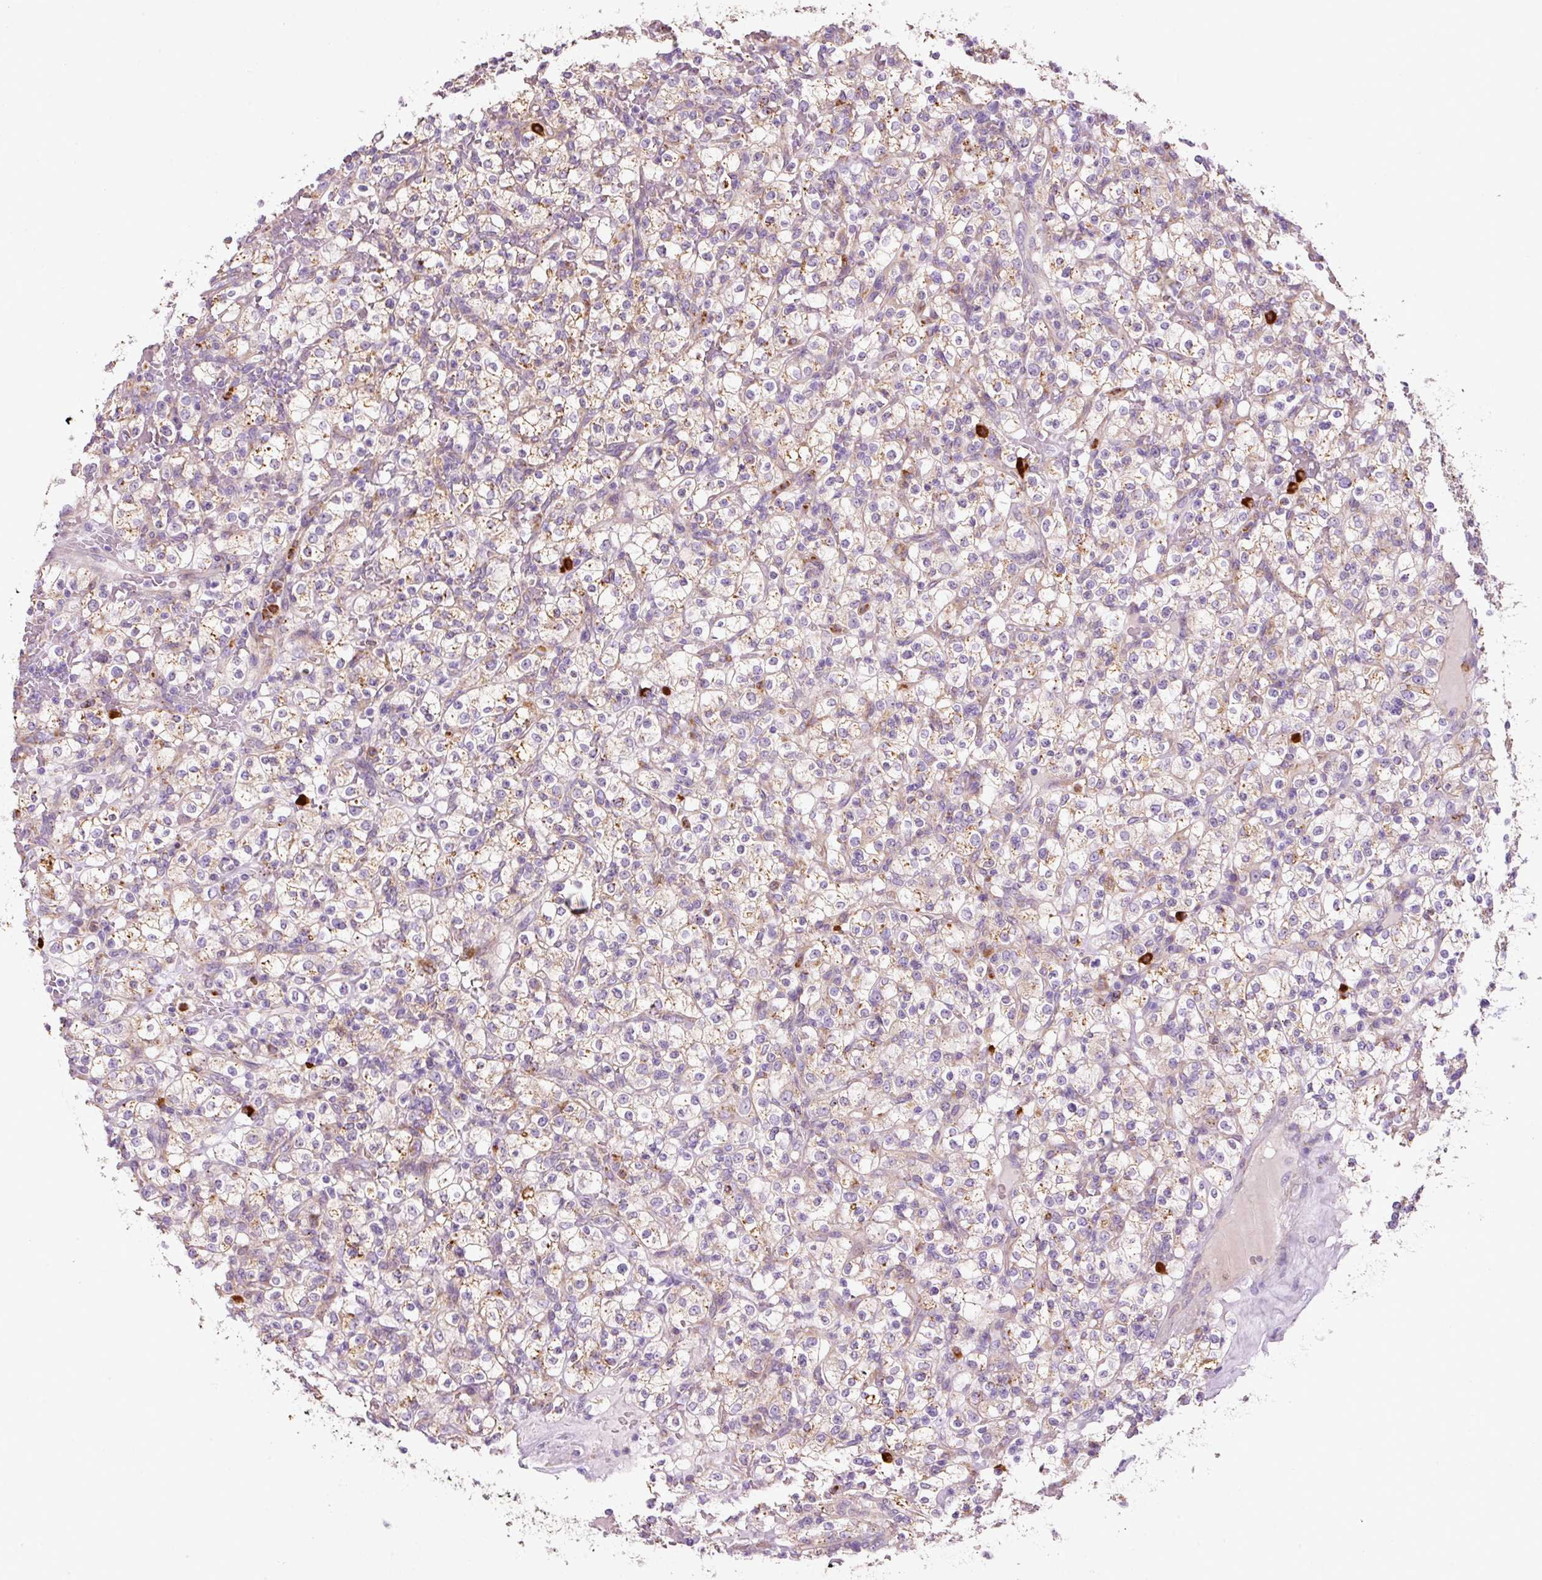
{"staining": {"intensity": "moderate", "quantity": "25%-75%", "location": "cytoplasmic/membranous"}, "tissue": "renal cancer", "cell_type": "Tumor cells", "image_type": "cancer", "snomed": [{"axis": "morphology", "description": "Normal tissue, NOS"}, {"axis": "morphology", "description": "Adenocarcinoma, NOS"}, {"axis": "topography", "description": "Kidney"}], "caption": "This histopathology image exhibits immunohistochemistry (IHC) staining of human renal cancer, with medium moderate cytoplasmic/membranous positivity in about 25%-75% of tumor cells.", "gene": "TMC8", "patient": {"sex": "female", "age": 72}}